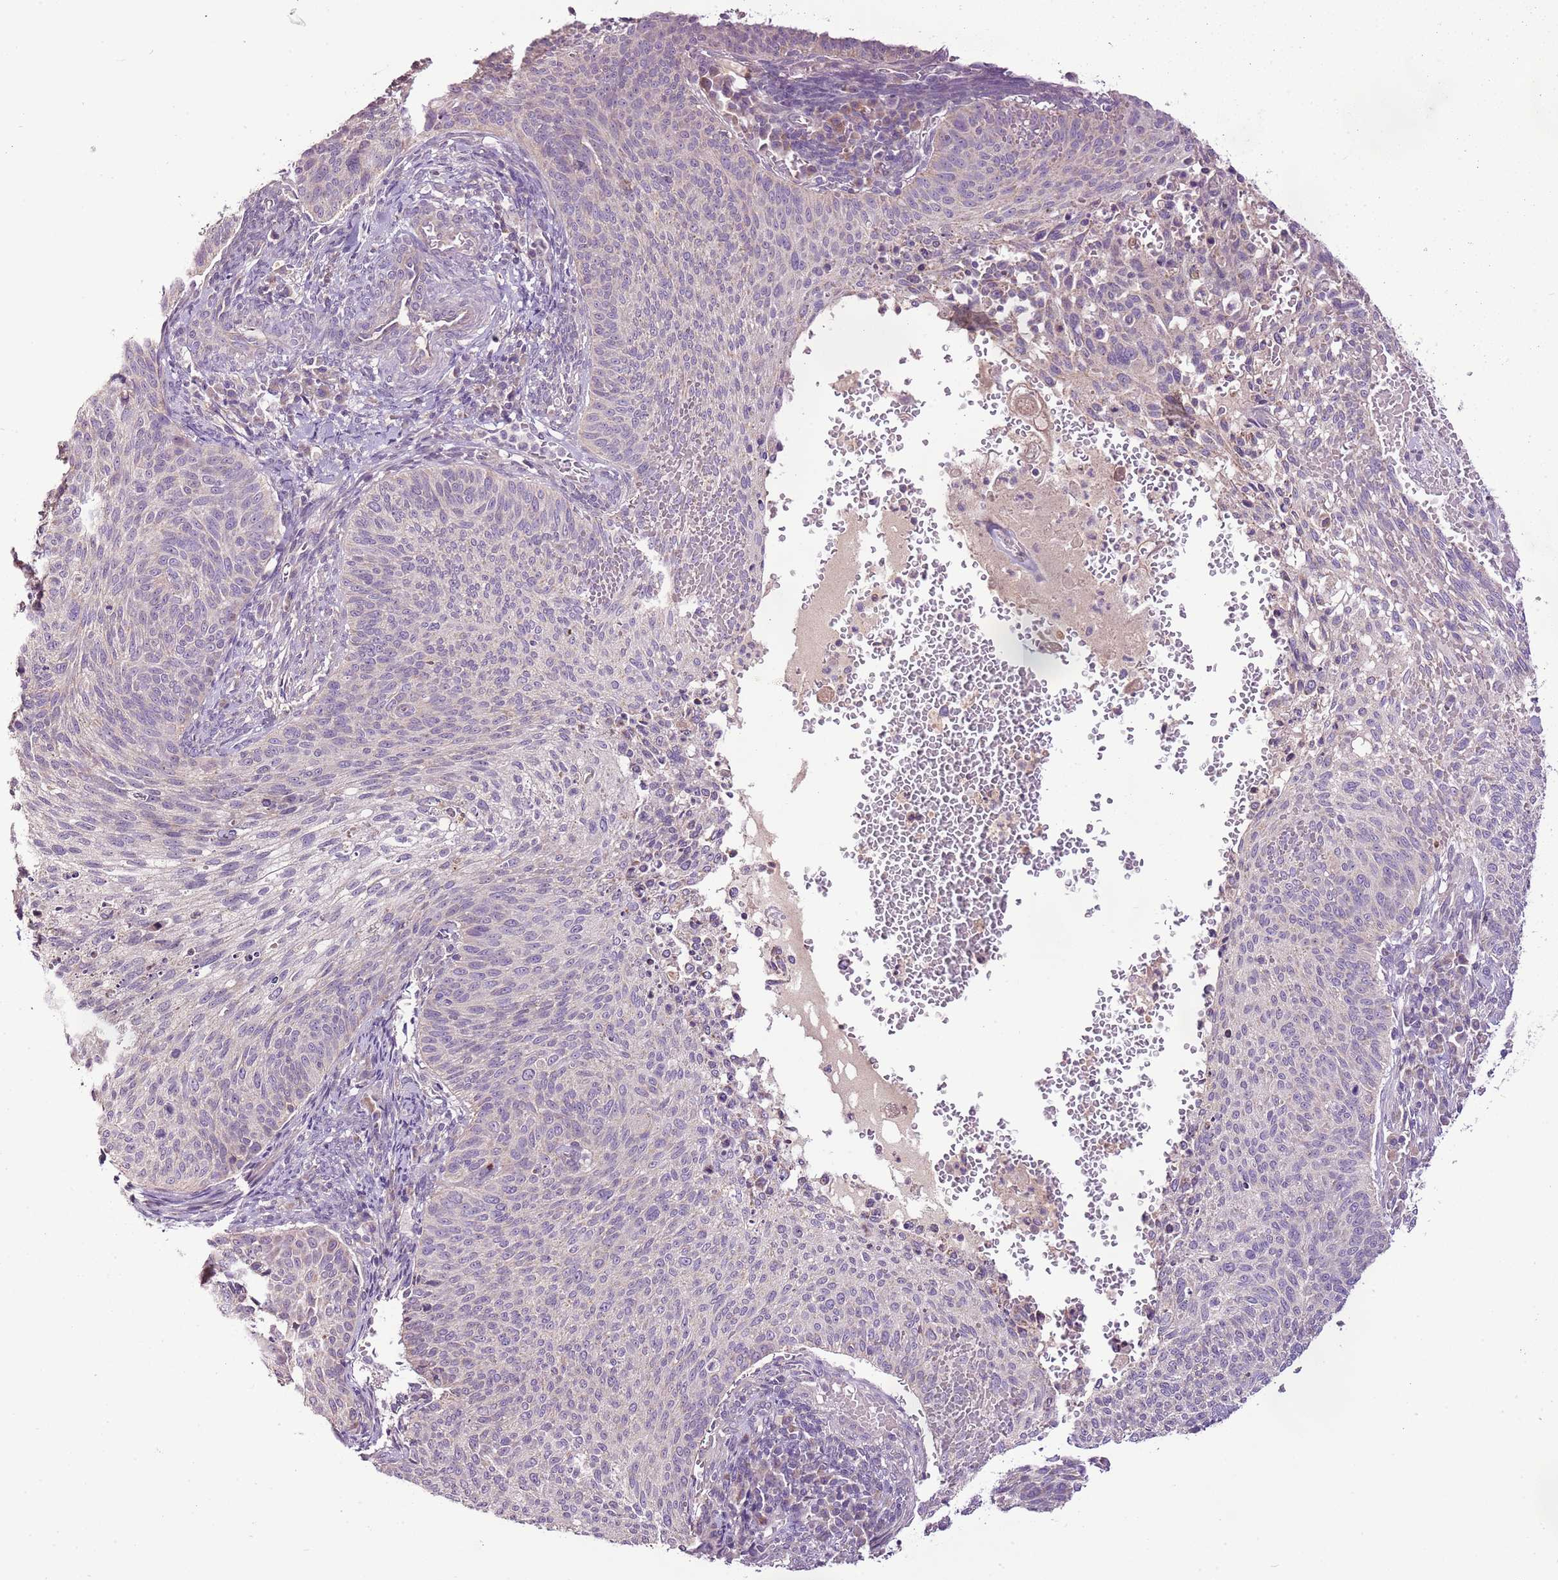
{"staining": {"intensity": "negative", "quantity": "none", "location": "none"}, "tissue": "cervical cancer", "cell_type": "Tumor cells", "image_type": "cancer", "snomed": [{"axis": "morphology", "description": "Squamous cell carcinoma, NOS"}, {"axis": "topography", "description": "Cervix"}], "caption": "The image reveals no significant staining in tumor cells of cervical squamous cell carcinoma.", "gene": "CMKLR1", "patient": {"sex": "female", "age": 70}}